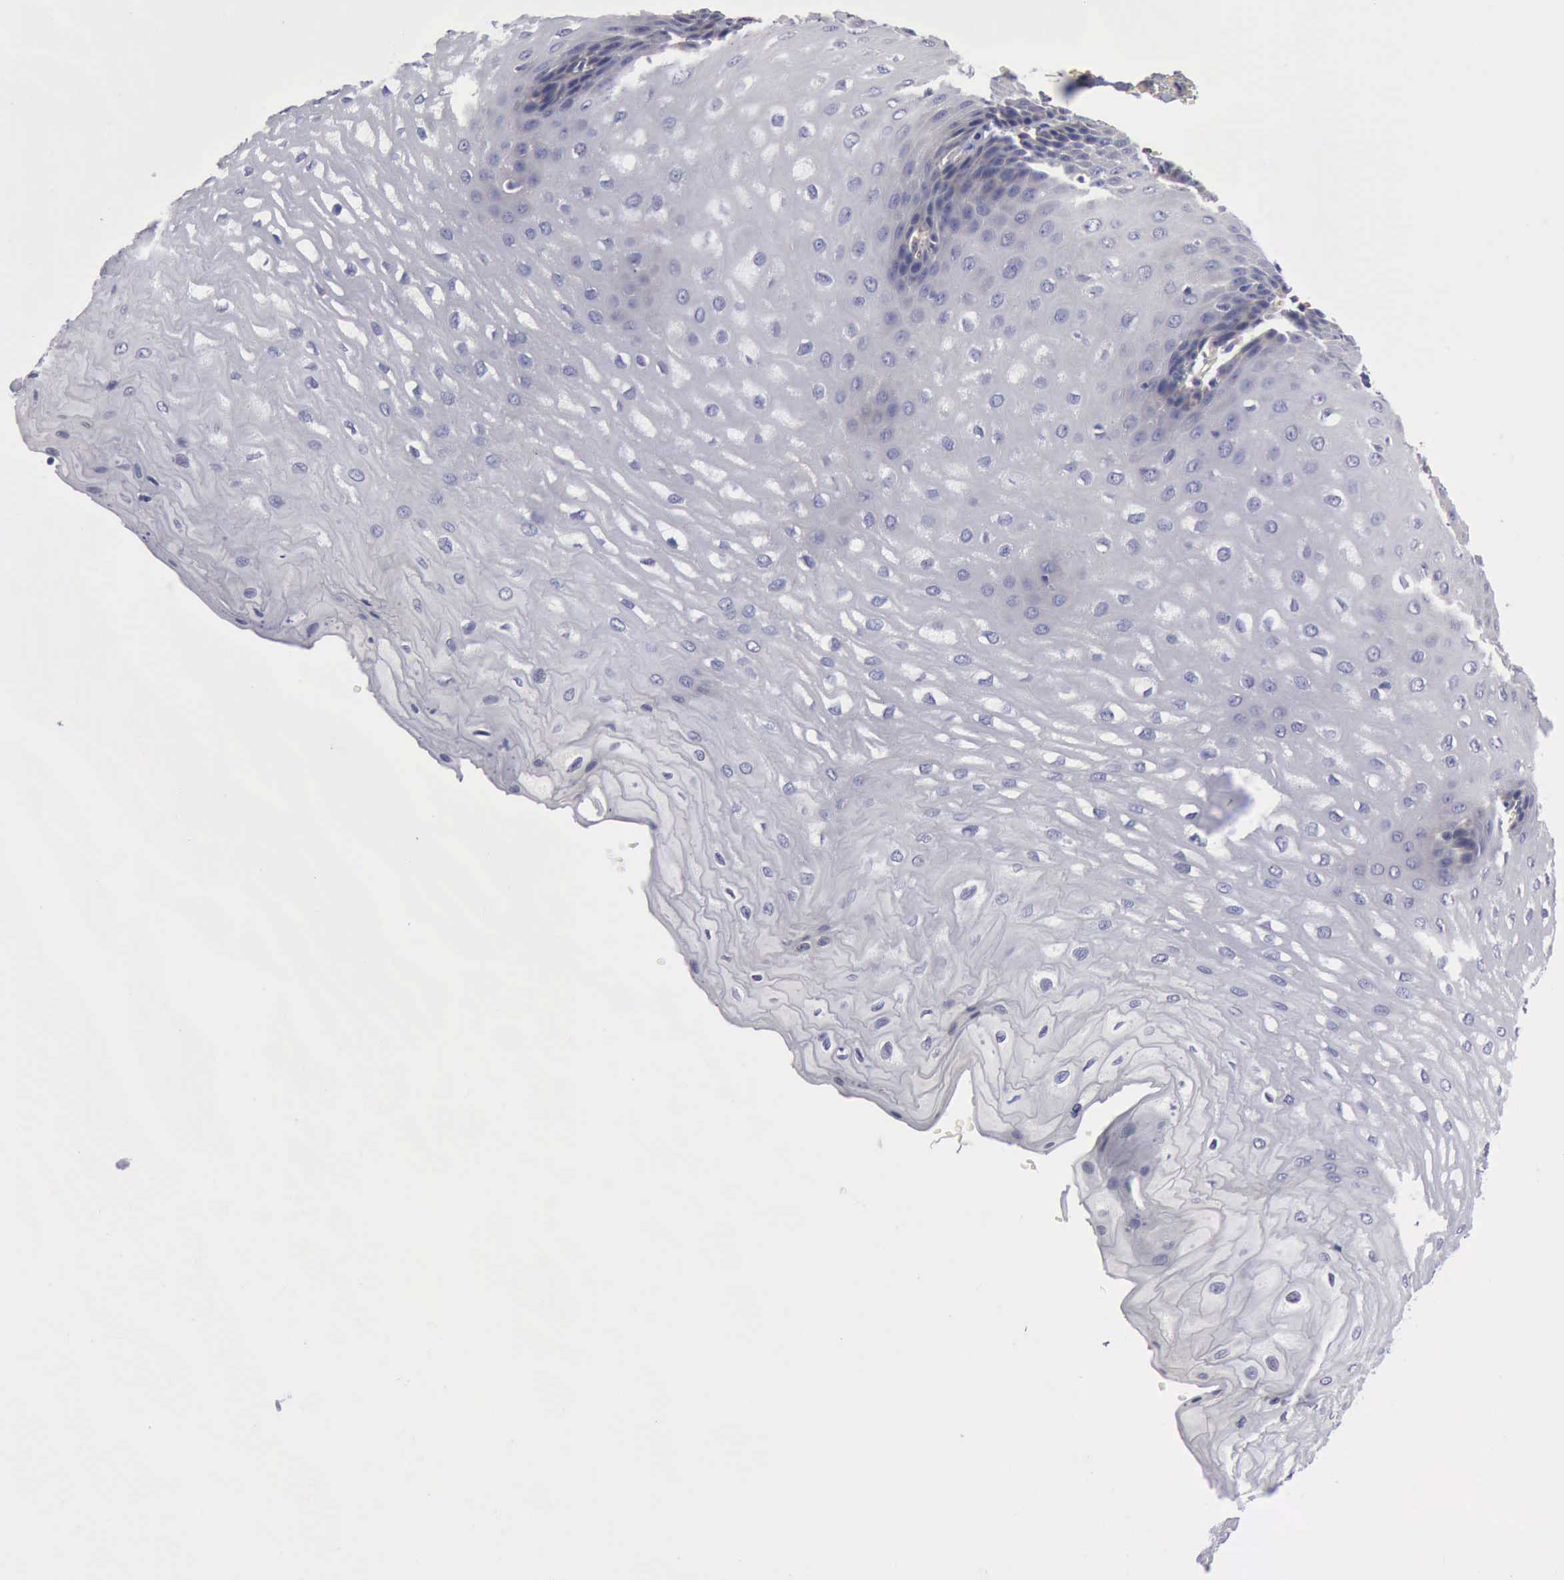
{"staining": {"intensity": "weak", "quantity": "<25%", "location": "cytoplasmic/membranous"}, "tissue": "esophagus", "cell_type": "Squamous epithelial cells", "image_type": "normal", "snomed": [{"axis": "morphology", "description": "Normal tissue, NOS"}, {"axis": "topography", "description": "Esophagus"}], "caption": "Human esophagus stained for a protein using immunohistochemistry demonstrates no staining in squamous epithelial cells.", "gene": "RDX", "patient": {"sex": "male", "age": 70}}